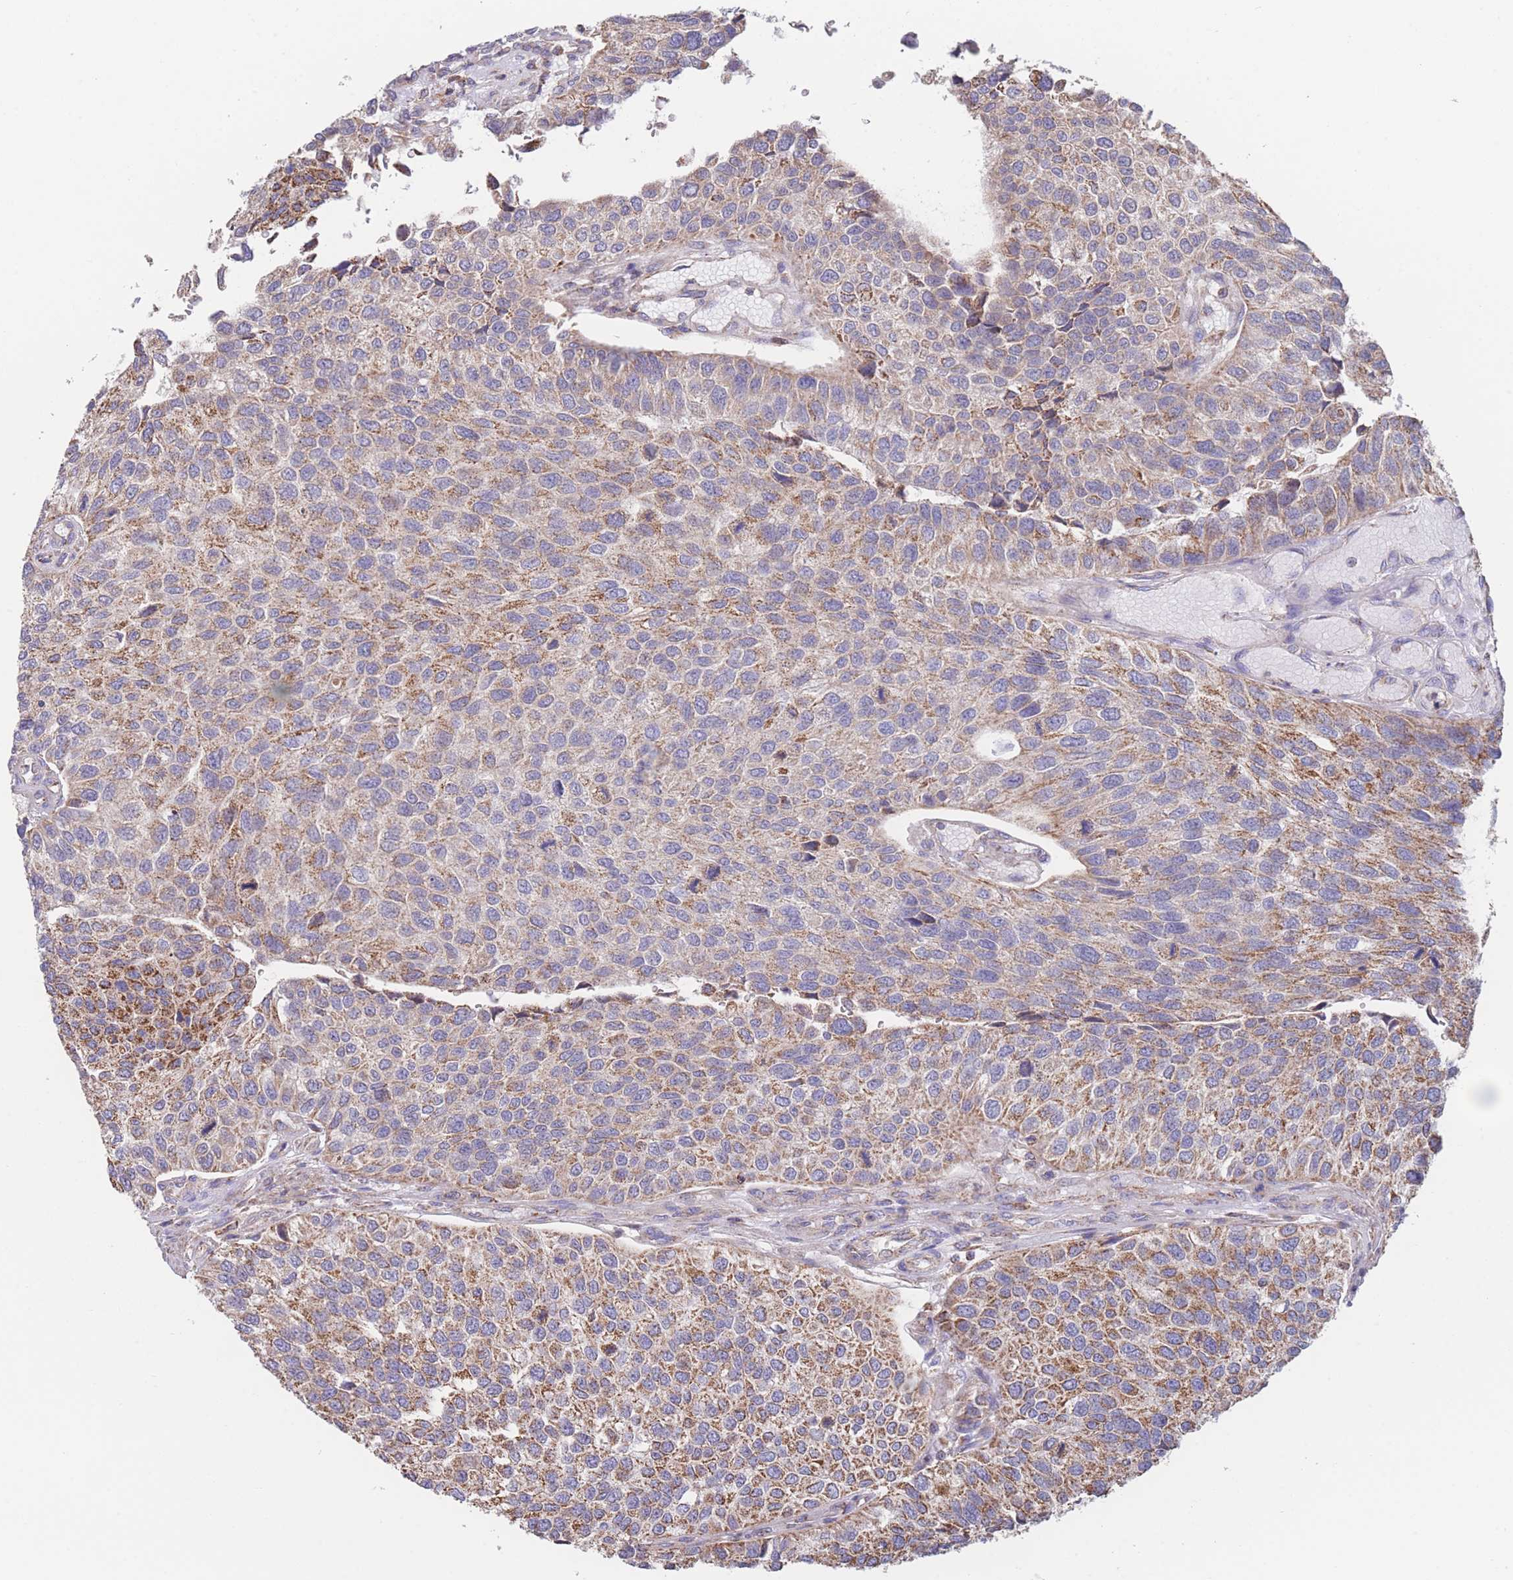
{"staining": {"intensity": "moderate", "quantity": "25%-75%", "location": "cytoplasmic/membranous"}, "tissue": "urothelial cancer", "cell_type": "Tumor cells", "image_type": "cancer", "snomed": [{"axis": "morphology", "description": "Urothelial carcinoma, NOS"}, {"axis": "topography", "description": "Urinary bladder"}], "caption": "Transitional cell carcinoma stained with immunohistochemistry (IHC) exhibits moderate cytoplasmic/membranous positivity in about 25%-75% of tumor cells.", "gene": "FKBP8", "patient": {"sex": "male", "age": 55}}